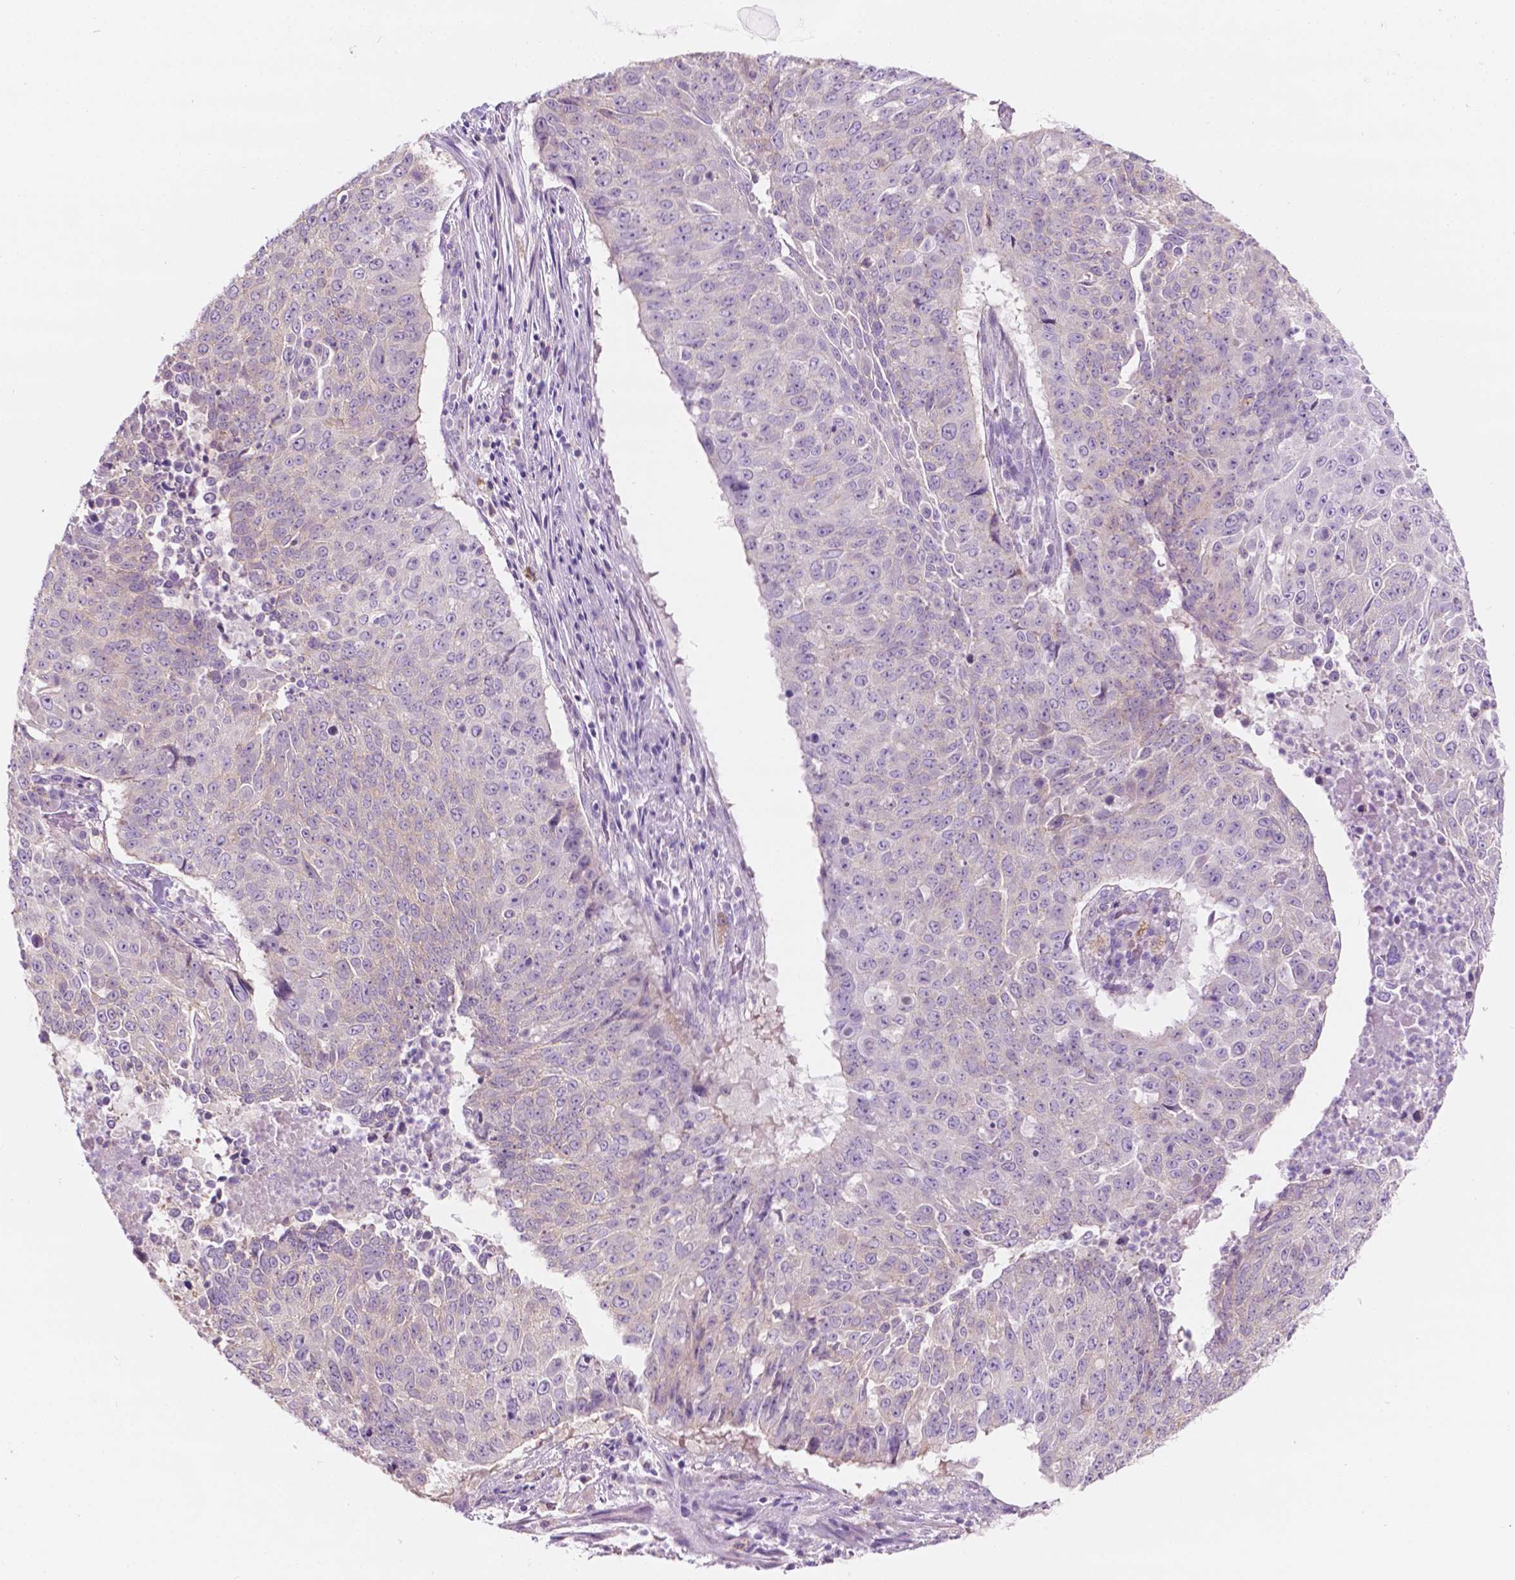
{"staining": {"intensity": "negative", "quantity": "none", "location": "none"}, "tissue": "lung cancer", "cell_type": "Tumor cells", "image_type": "cancer", "snomed": [{"axis": "morphology", "description": "Normal tissue, NOS"}, {"axis": "morphology", "description": "Squamous cell carcinoma, NOS"}, {"axis": "topography", "description": "Bronchus"}, {"axis": "topography", "description": "Lung"}], "caption": "There is no significant positivity in tumor cells of lung cancer. (Brightfield microscopy of DAB (3,3'-diaminobenzidine) immunohistochemistry (IHC) at high magnification).", "gene": "NOS1AP", "patient": {"sex": "male", "age": 64}}